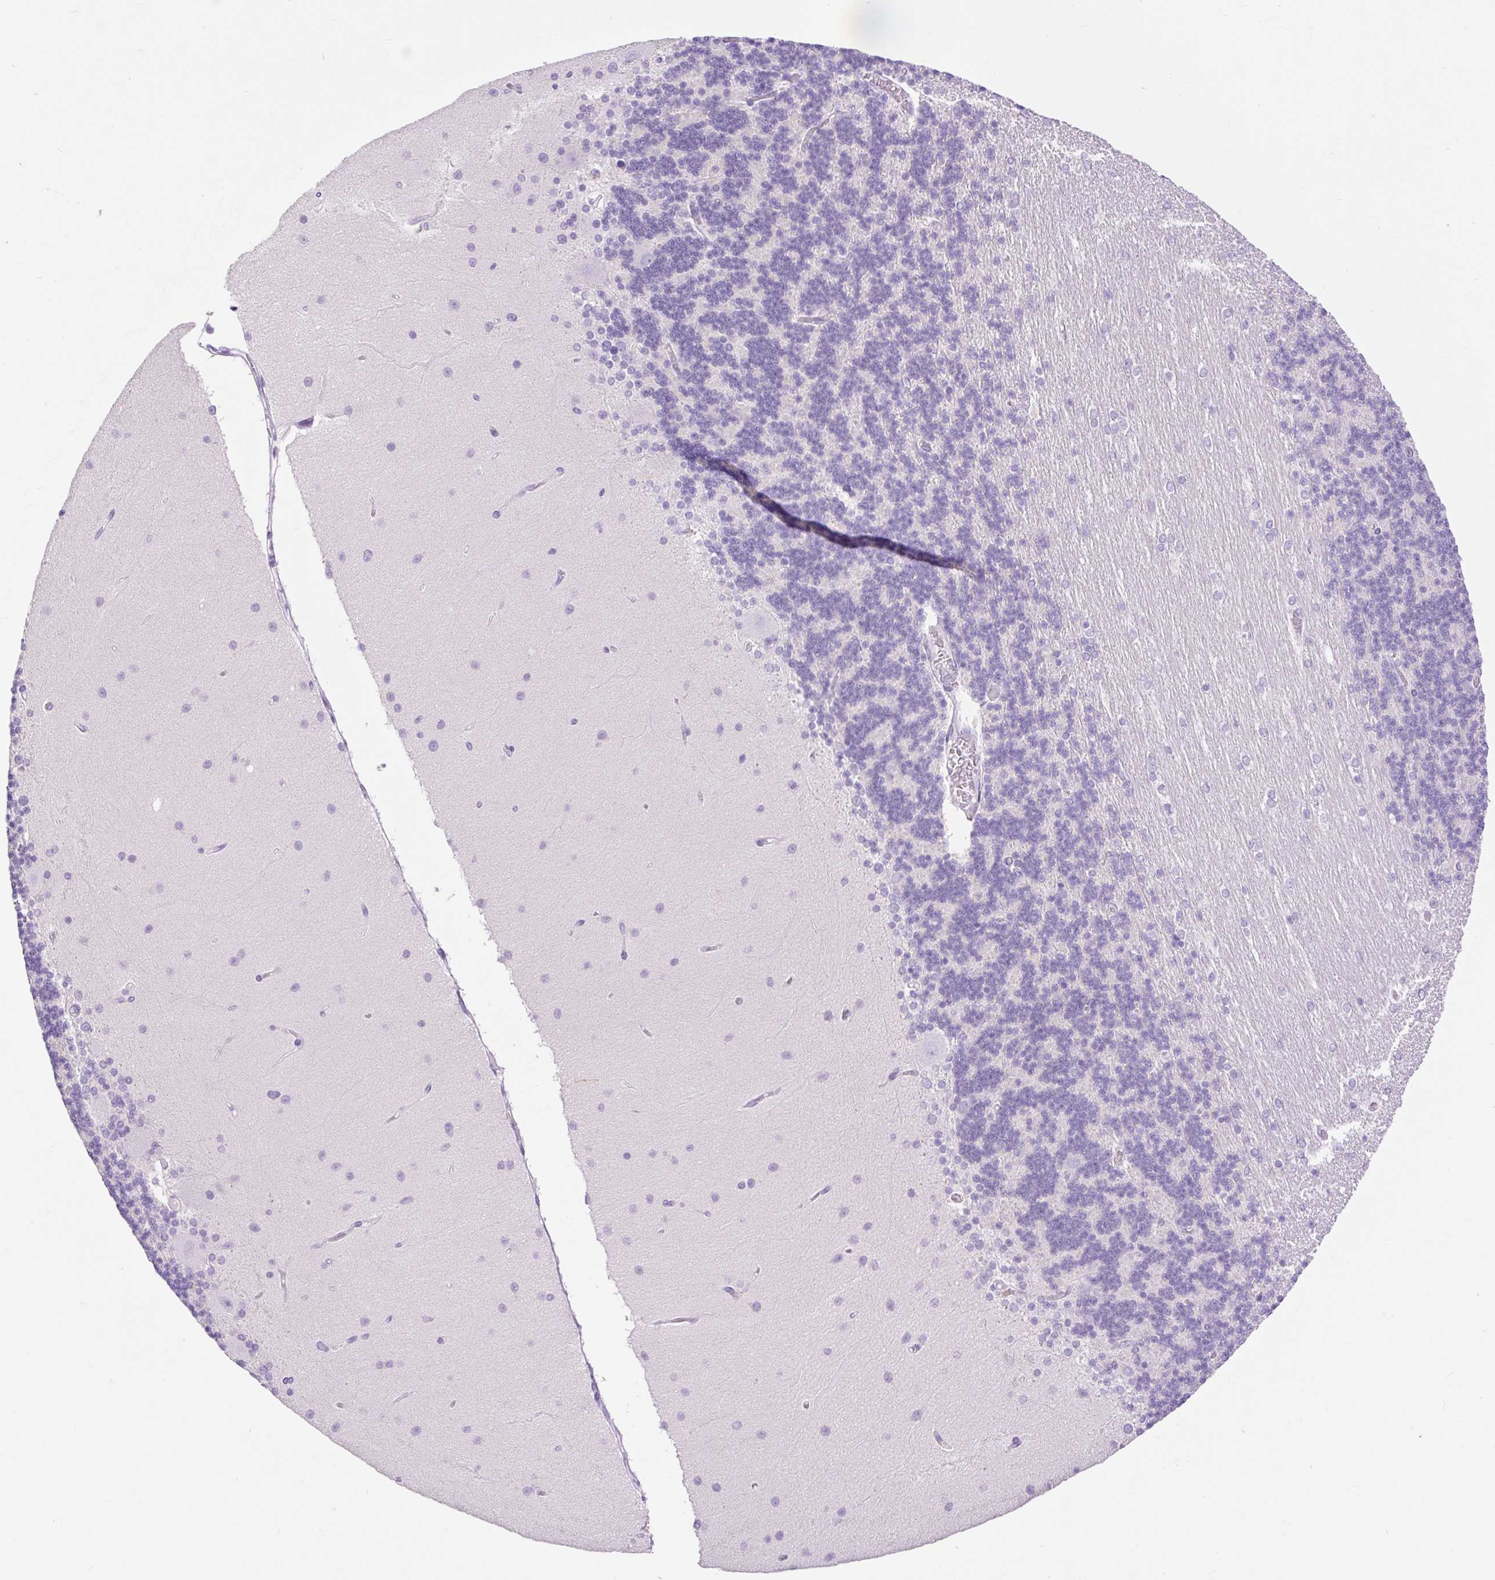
{"staining": {"intensity": "negative", "quantity": "none", "location": "none"}, "tissue": "cerebellum", "cell_type": "Cells in granular layer", "image_type": "normal", "snomed": [{"axis": "morphology", "description": "Normal tissue, NOS"}, {"axis": "topography", "description": "Cerebellum"}], "caption": "IHC image of normal cerebellum: cerebellum stained with DAB (3,3'-diaminobenzidine) displays no significant protein expression in cells in granular layer. The staining is performed using DAB (3,3'-diaminobenzidine) brown chromogen with nuclei counter-stained in using hematoxylin.", "gene": "SLC25A40", "patient": {"sex": "female", "age": 54}}